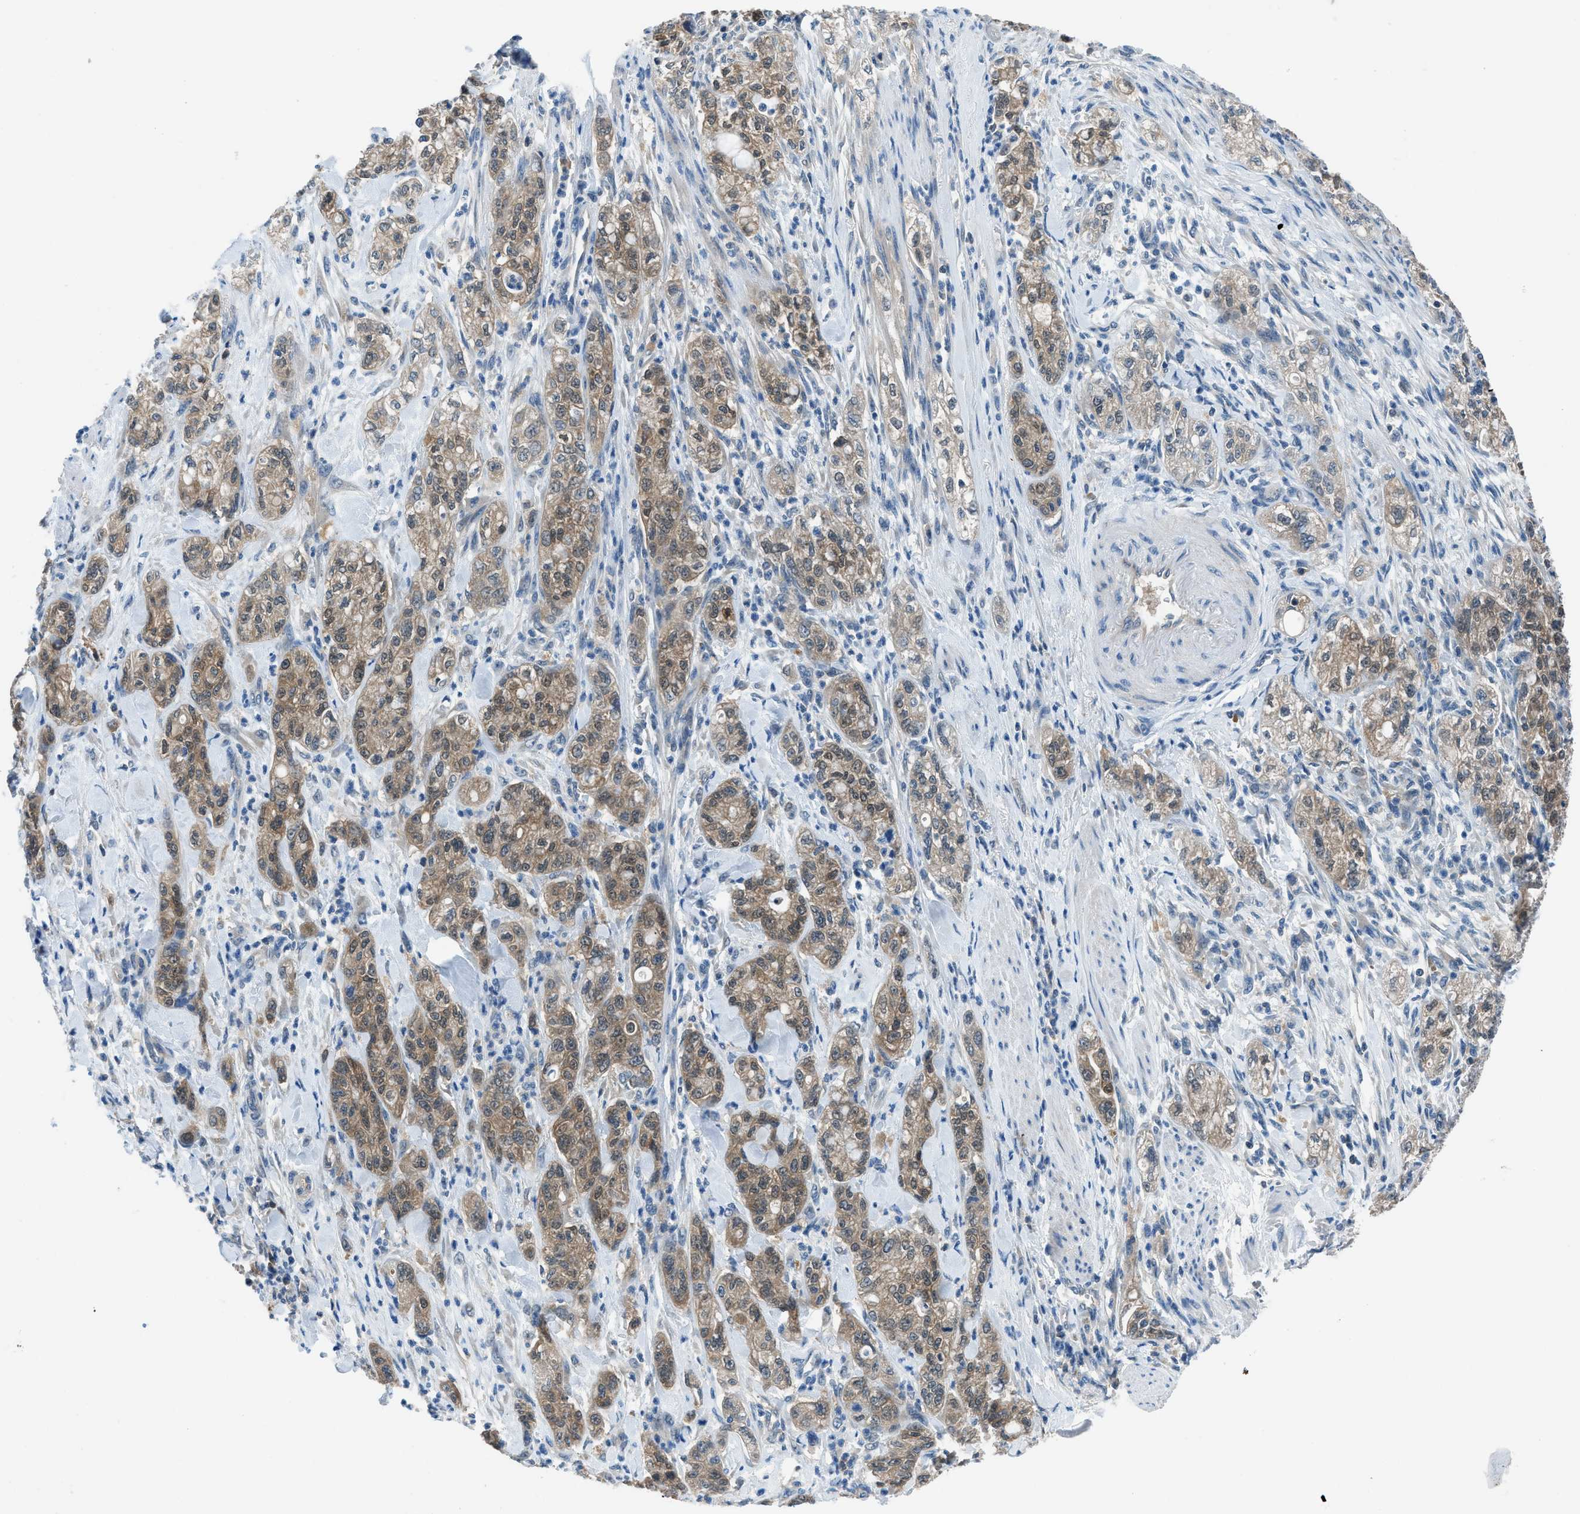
{"staining": {"intensity": "moderate", "quantity": ">75%", "location": "cytoplasmic/membranous"}, "tissue": "pancreatic cancer", "cell_type": "Tumor cells", "image_type": "cancer", "snomed": [{"axis": "morphology", "description": "Adenocarcinoma, NOS"}, {"axis": "topography", "description": "Pancreas"}], "caption": "There is medium levels of moderate cytoplasmic/membranous positivity in tumor cells of adenocarcinoma (pancreatic), as demonstrated by immunohistochemical staining (brown color).", "gene": "ACP1", "patient": {"sex": "female", "age": 78}}